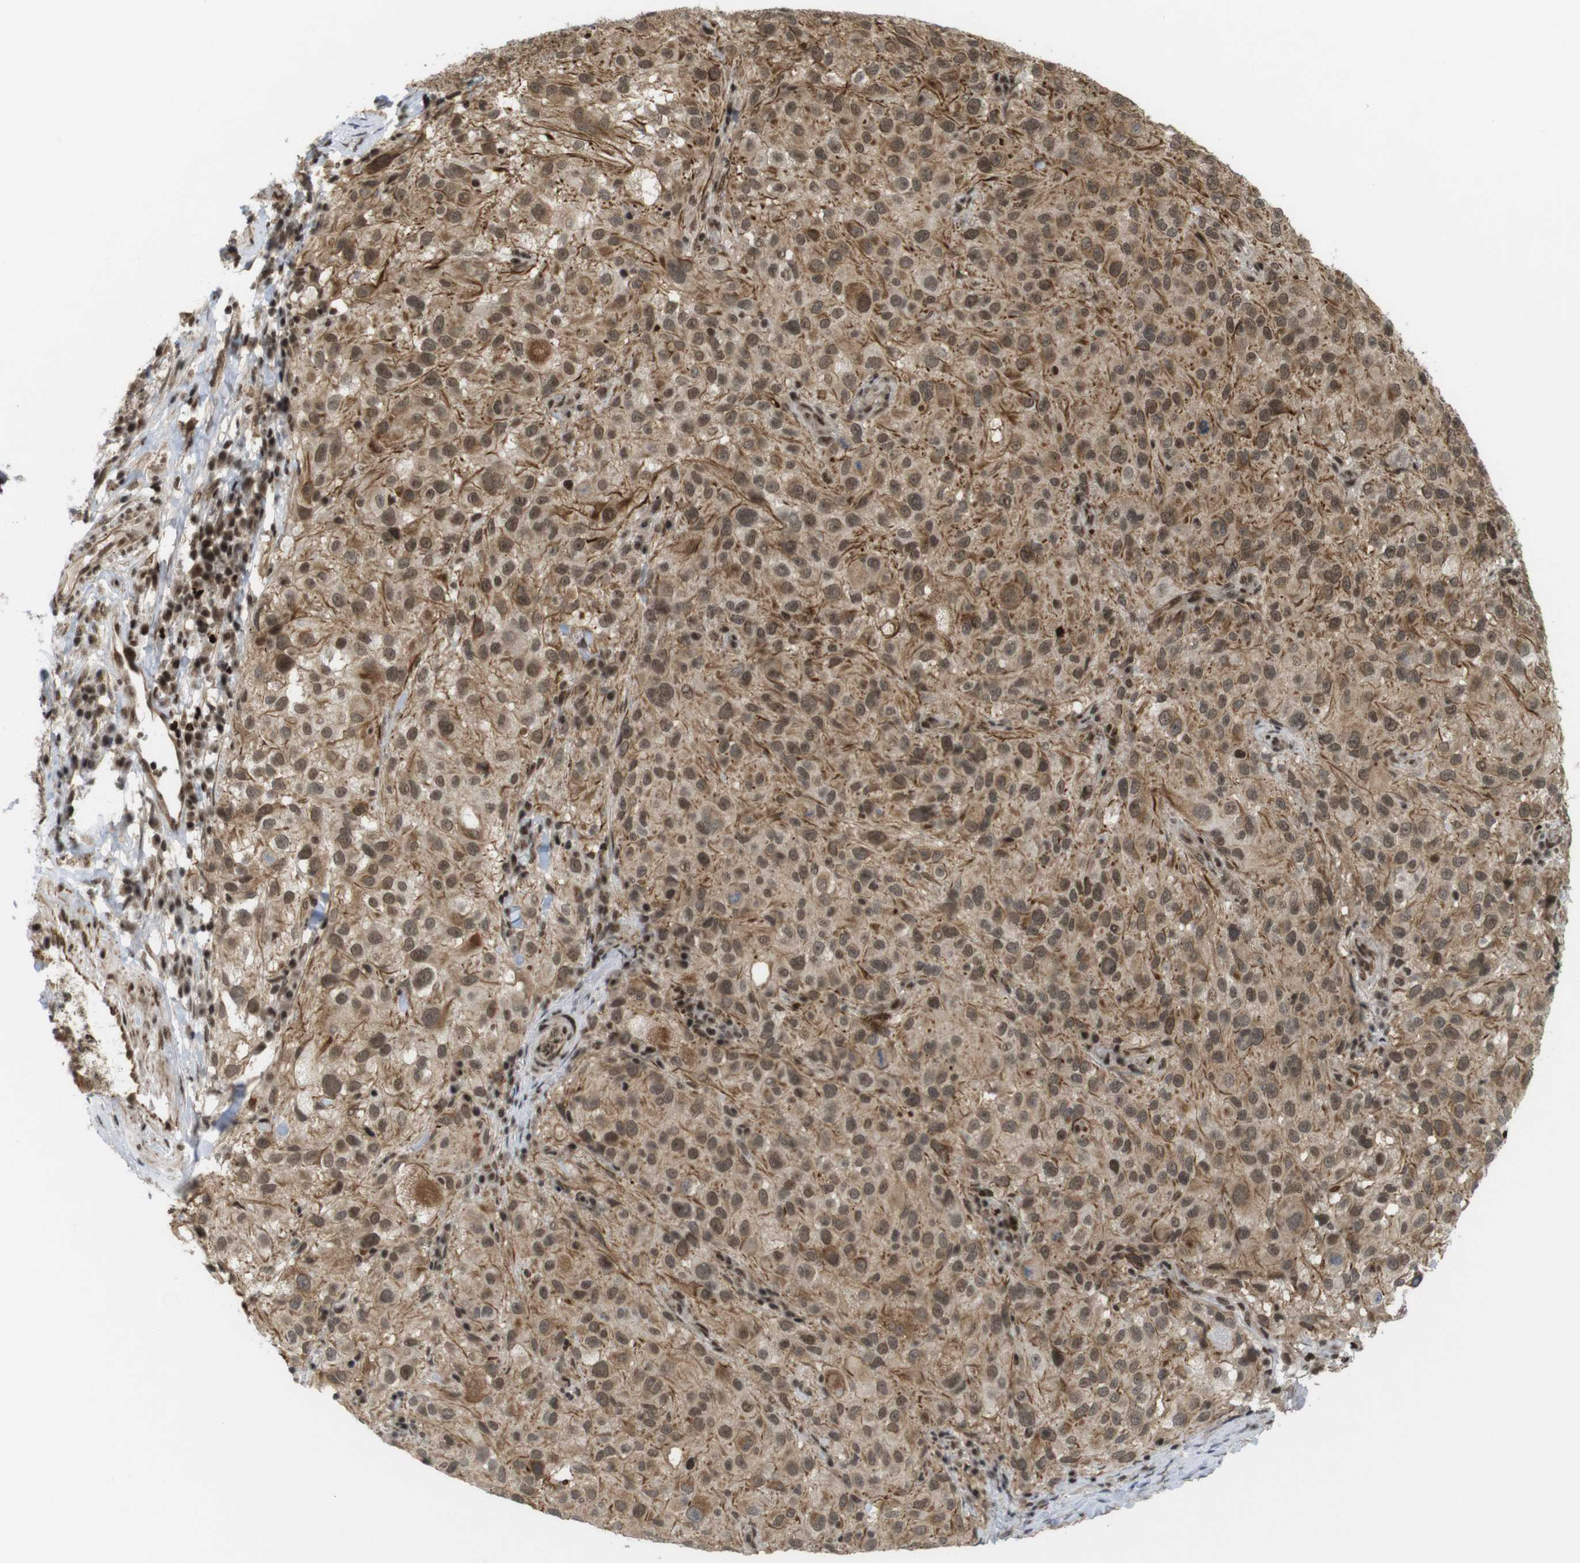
{"staining": {"intensity": "moderate", "quantity": ">75%", "location": "cytoplasmic/membranous,nuclear"}, "tissue": "melanoma", "cell_type": "Tumor cells", "image_type": "cancer", "snomed": [{"axis": "morphology", "description": "Necrosis, NOS"}, {"axis": "morphology", "description": "Malignant melanoma, NOS"}, {"axis": "topography", "description": "Skin"}], "caption": "This photomicrograph displays immunohistochemistry (IHC) staining of melanoma, with medium moderate cytoplasmic/membranous and nuclear positivity in about >75% of tumor cells.", "gene": "SP2", "patient": {"sex": "female", "age": 87}}